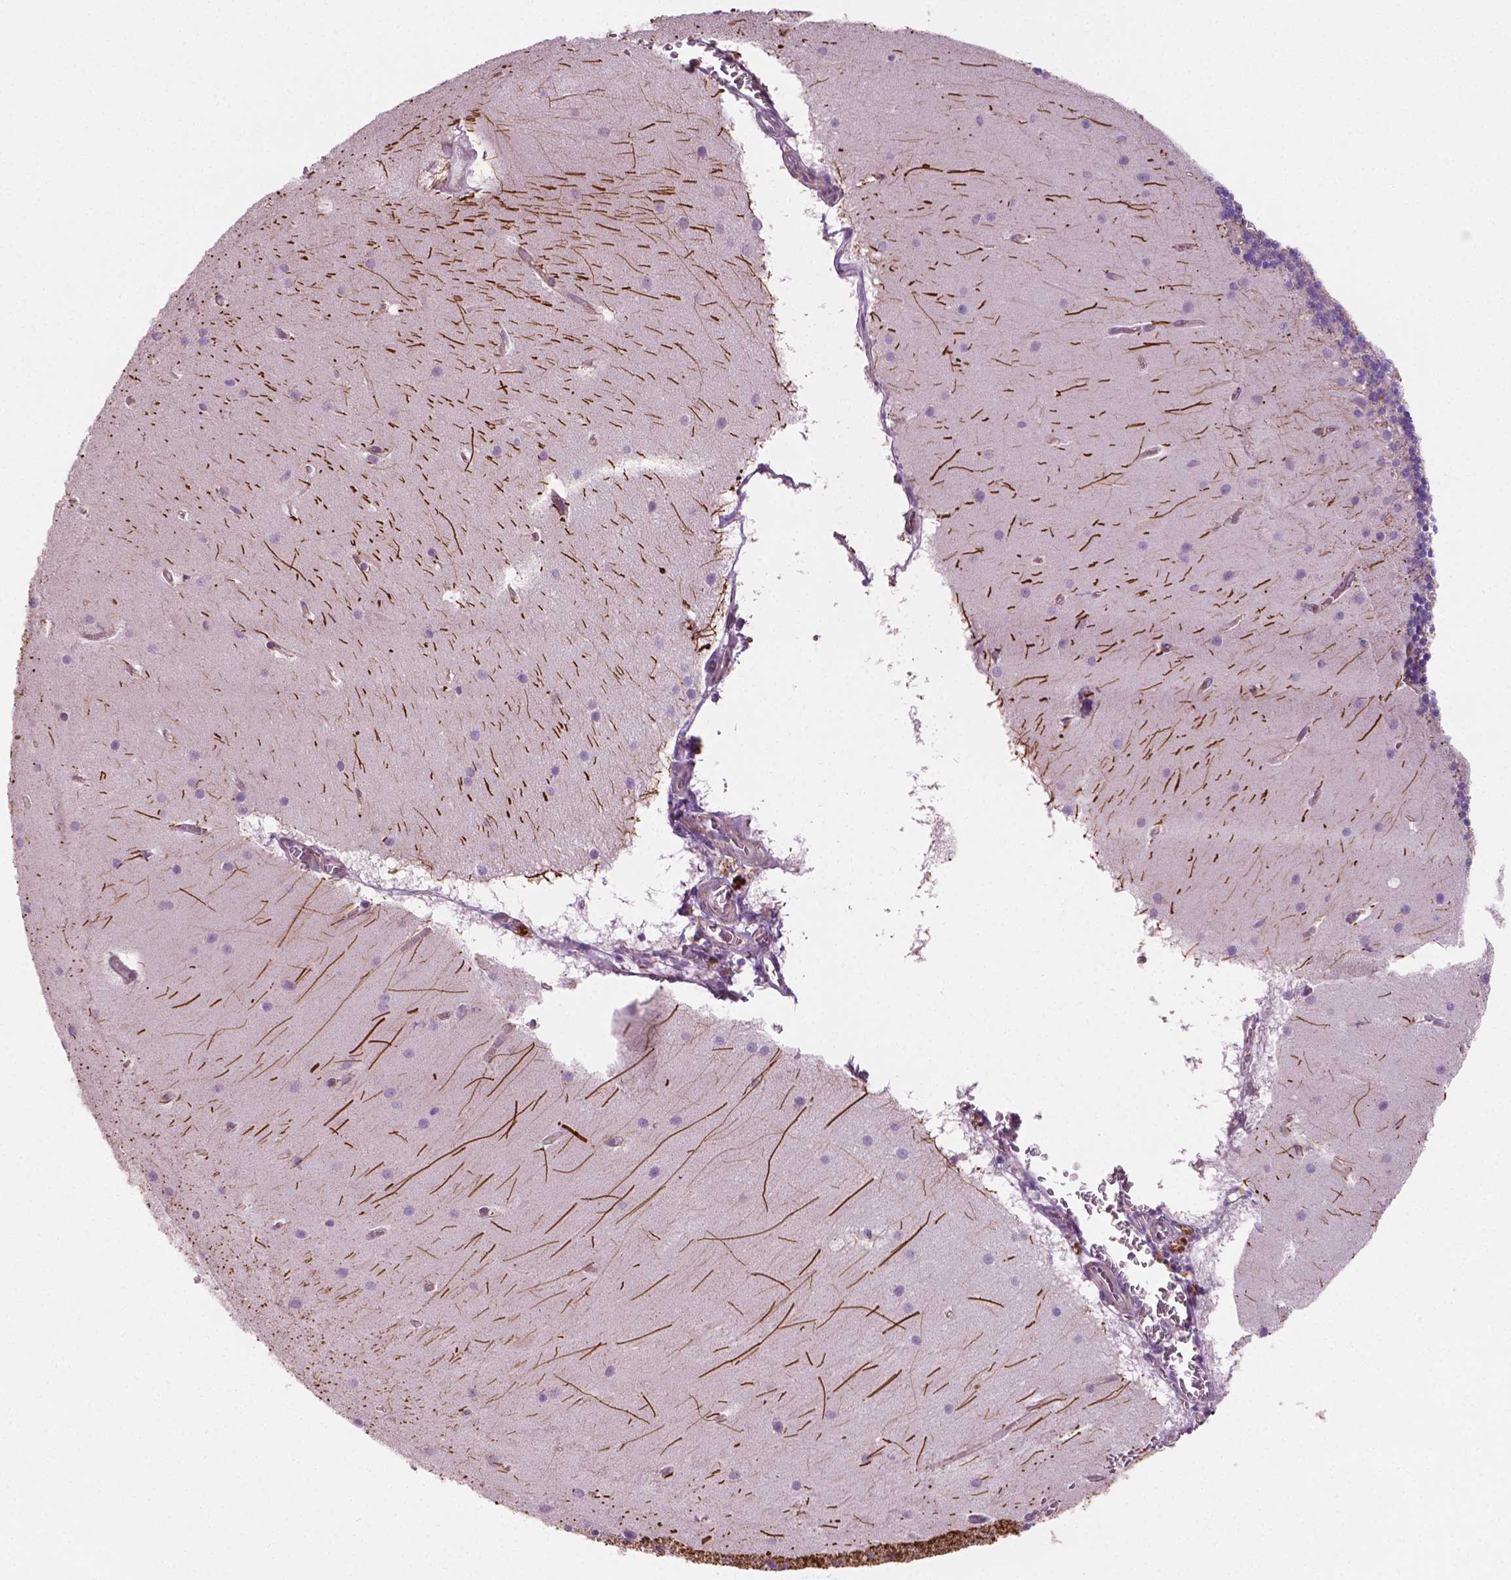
{"staining": {"intensity": "negative", "quantity": "none", "location": "none"}, "tissue": "cerebellum", "cell_type": "Cells in granular layer", "image_type": "normal", "snomed": [{"axis": "morphology", "description": "Normal tissue, NOS"}, {"axis": "topography", "description": "Cerebellum"}], "caption": "DAB (3,3'-diaminobenzidine) immunohistochemical staining of normal human cerebellum shows no significant staining in cells in granular layer. (DAB immunohistochemistry (IHC) visualized using brightfield microscopy, high magnification).", "gene": "PTX3", "patient": {"sex": "male", "age": 70}}